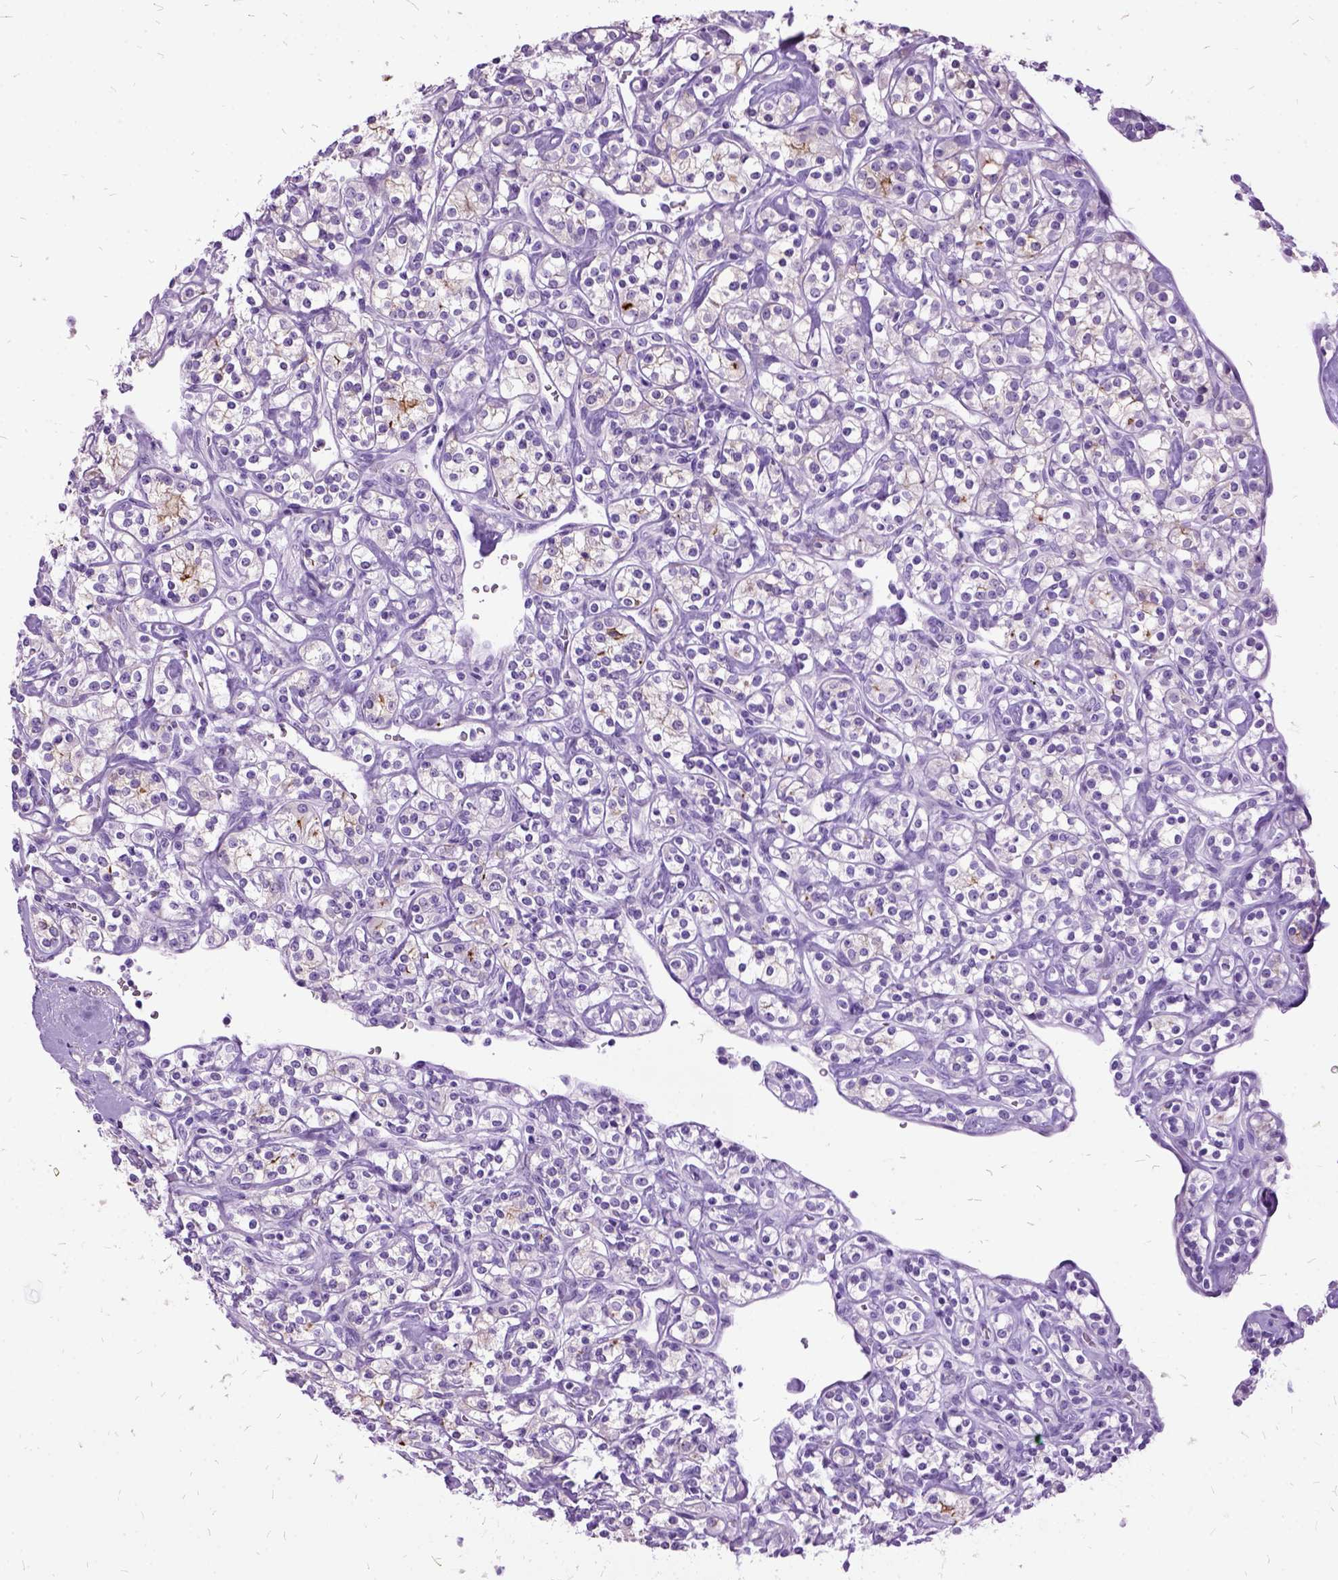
{"staining": {"intensity": "negative", "quantity": "none", "location": "none"}, "tissue": "renal cancer", "cell_type": "Tumor cells", "image_type": "cancer", "snomed": [{"axis": "morphology", "description": "Adenocarcinoma, NOS"}, {"axis": "topography", "description": "Kidney"}], "caption": "This is an IHC micrograph of renal cancer. There is no expression in tumor cells.", "gene": "MME", "patient": {"sex": "male", "age": 77}}